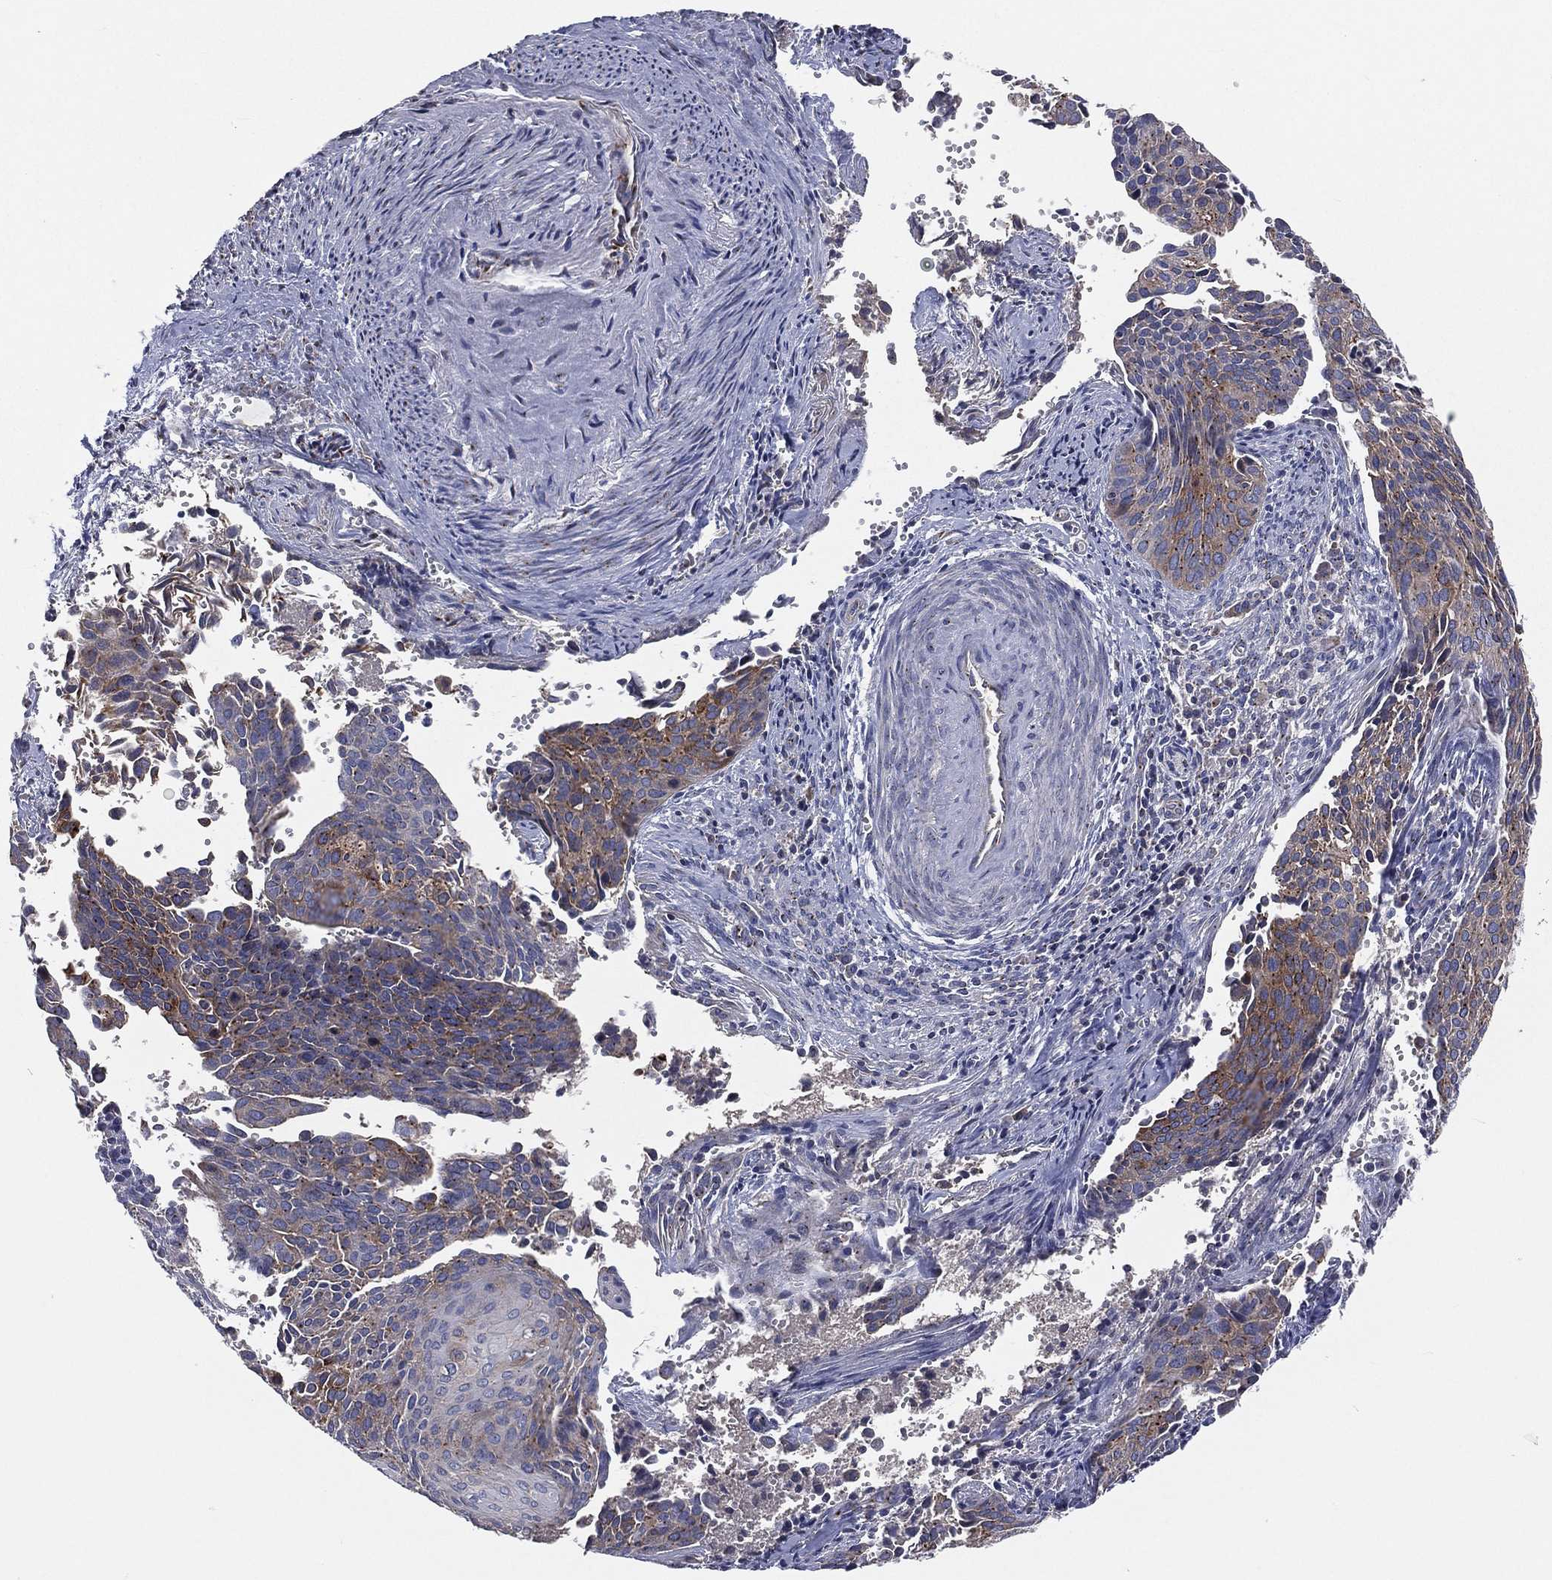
{"staining": {"intensity": "moderate", "quantity": "<25%", "location": "cytoplasmic/membranous"}, "tissue": "cervical cancer", "cell_type": "Tumor cells", "image_type": "cancer", "snomed": [{"axis": "morphology", "description": "Squamous cell carcinoma, NOS"}, {"axis": "topography", "description": "Cervix"}], "caption": "Squamous cell carcinoma (cervical) stained for a protein reveals moderate cytoplasmic/membranous positivity in tumor cells.", "gene": "CROCC", "patient": {"sex": "female", "age": 29}}